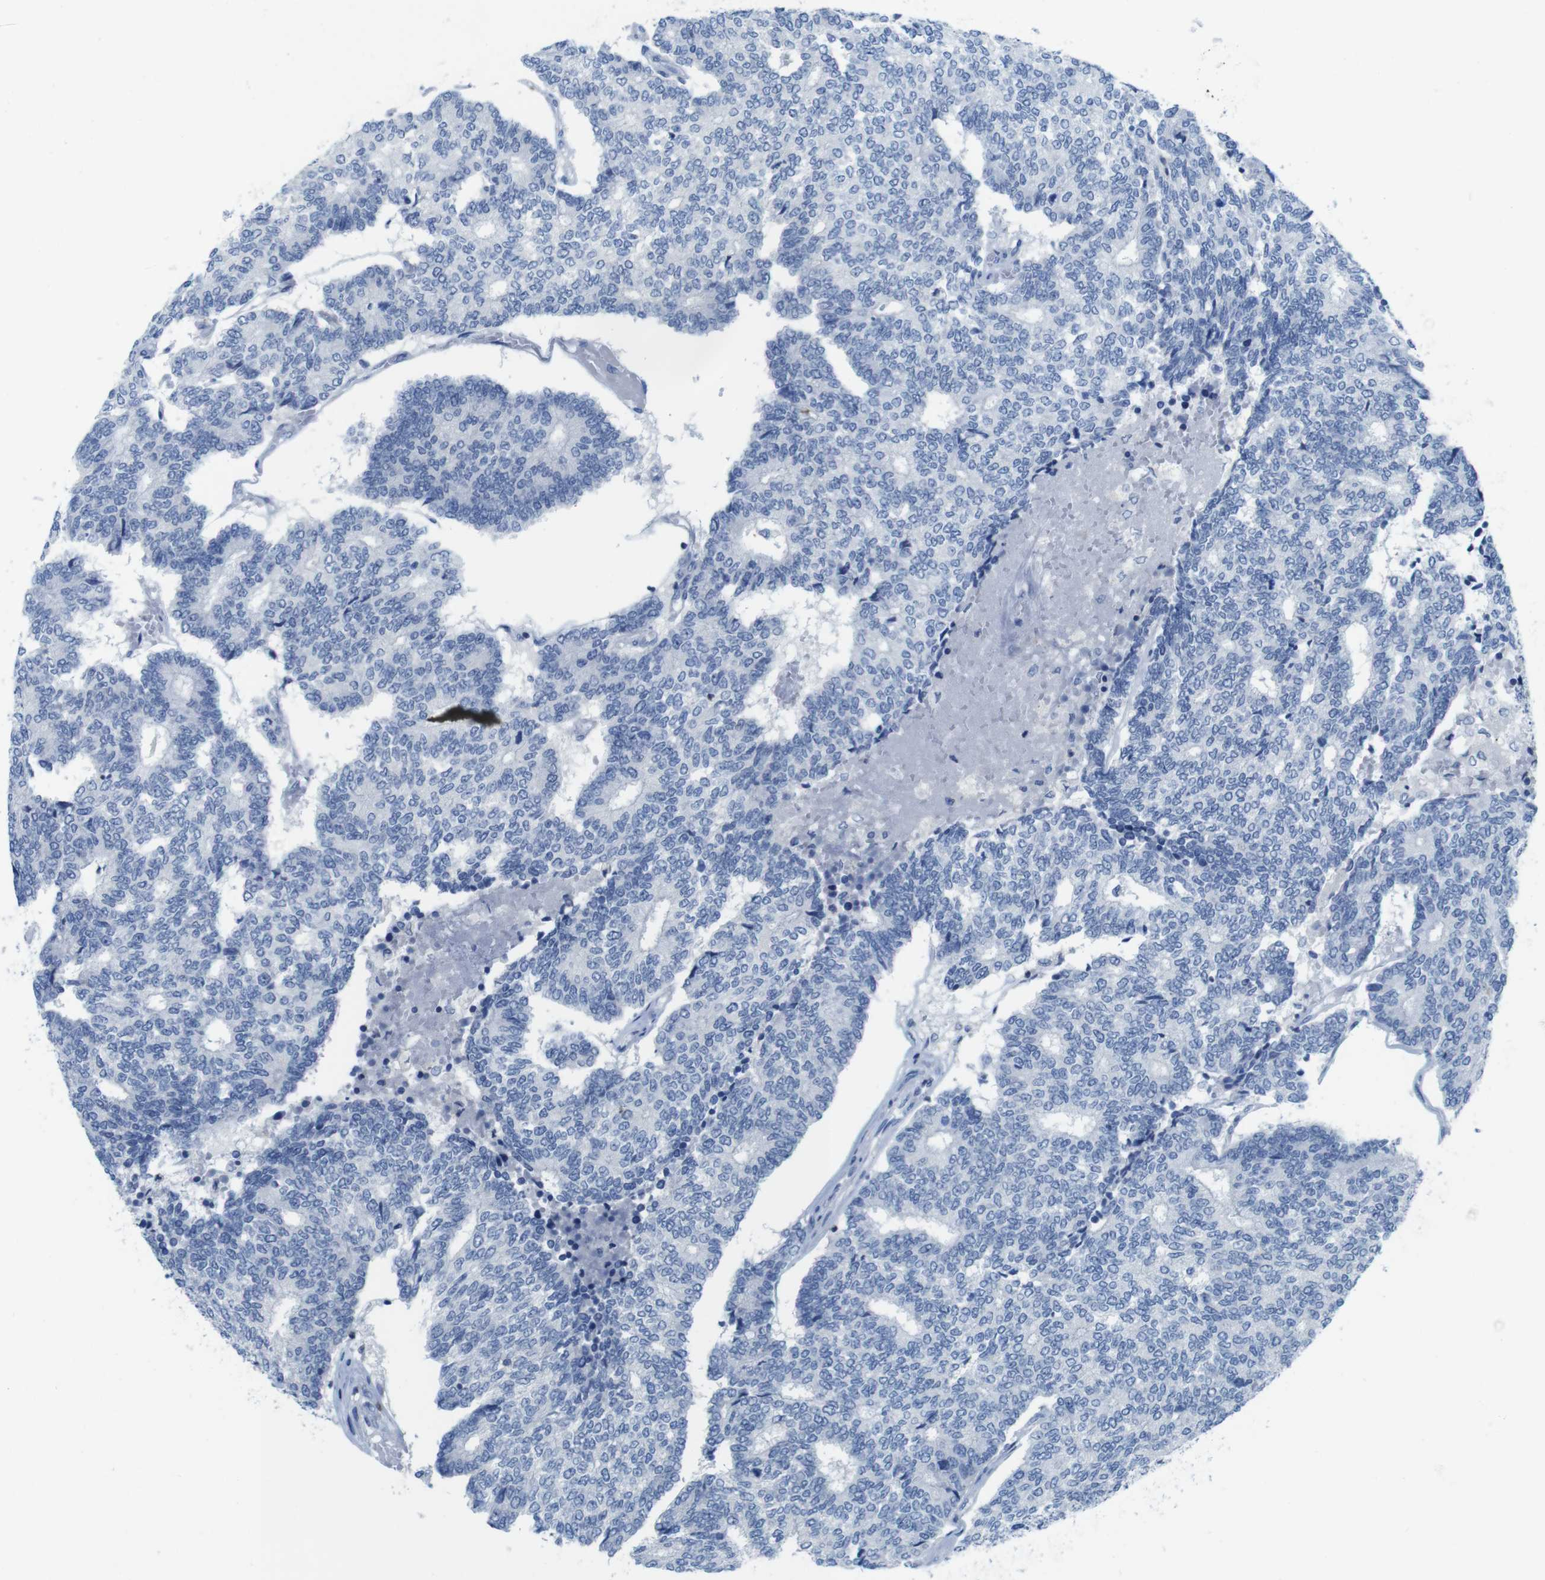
{"staining": {"intensity": "negative", "quantity": "none", "location": "none"}, "tissue": "prostate cancer", "cell_type": "Tumor cells", "image_type": "cancer", "snomed": [{"axis": "morphology", "description": "Normal tissue, NOS"}, {"axis": "morphology", "description": "Adenocarcinoma, High grade"}, {"axis": "topography", "description": "Prostate"}, {"axis": "topography", "description": "Seminal veicle"}], "caption": "High-grade adenocarcinoma (prostate) stained for a protein using immunohistochemistry (IHC) reveals no expression tumor cells.", "gene": "CD5", "patient": {"sex": "male", "age": 55}}